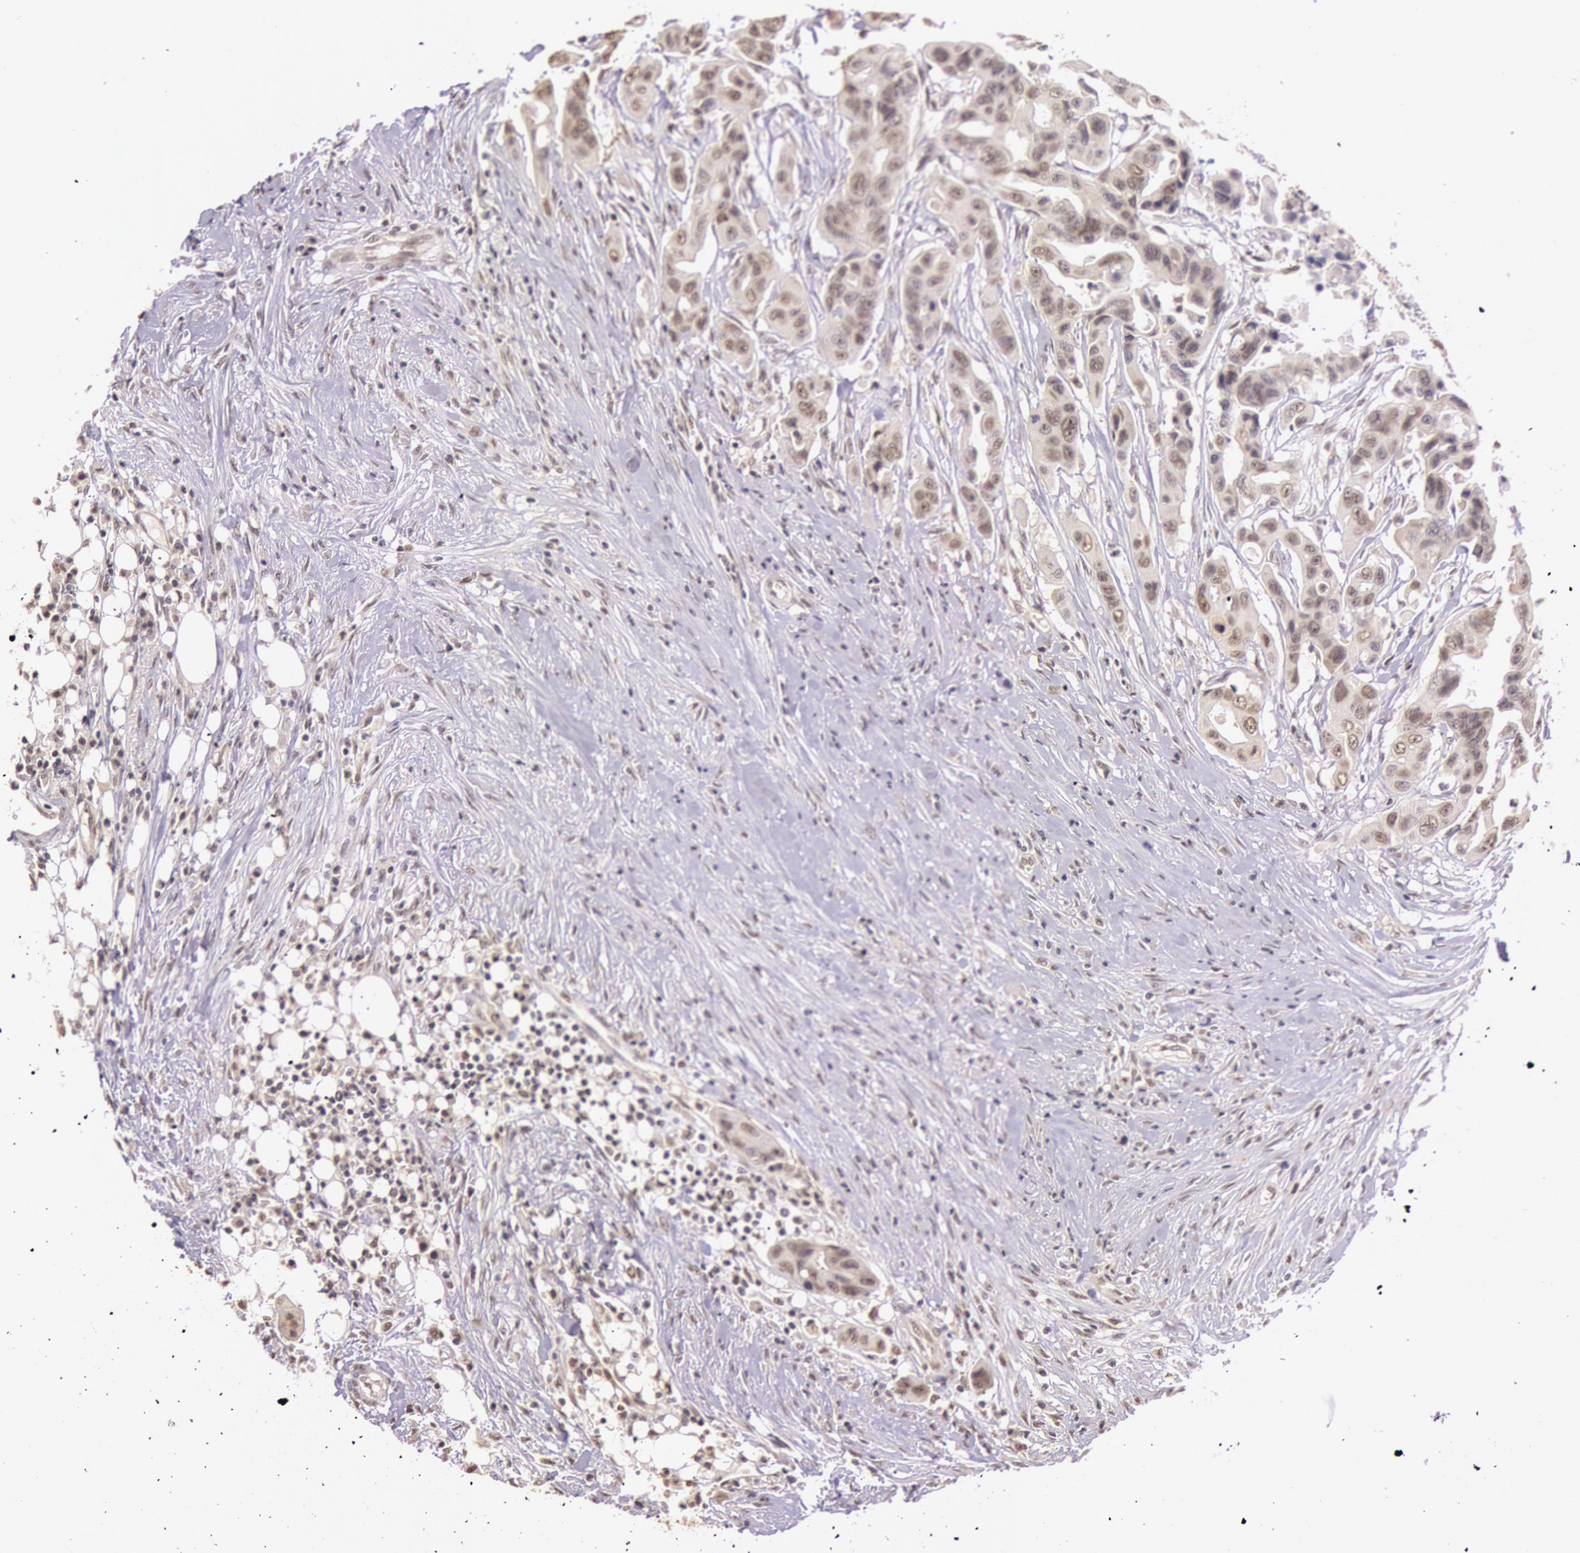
{"staining": {"intensity": "weak", "quantity": "25%-75%", "location": "cytoplasmic/membranous"}, "tissue": "colorectal cancer", "cell_type": "Tumor cells", "image_type": "cancer", "snomed": [{"axis": "morphology", "description": "Adenocarcinoma, NOS"}, {"axis": "topography", "description": "Colon"}], "caption": "Tumor cells reveal low levels of weak cytoplasmic/membranous positivity in about 25%-75% of cells in colorectal adenocarcinoma.", "gene": "RTL10", "patient": {"sex": "female", "age": 70}}